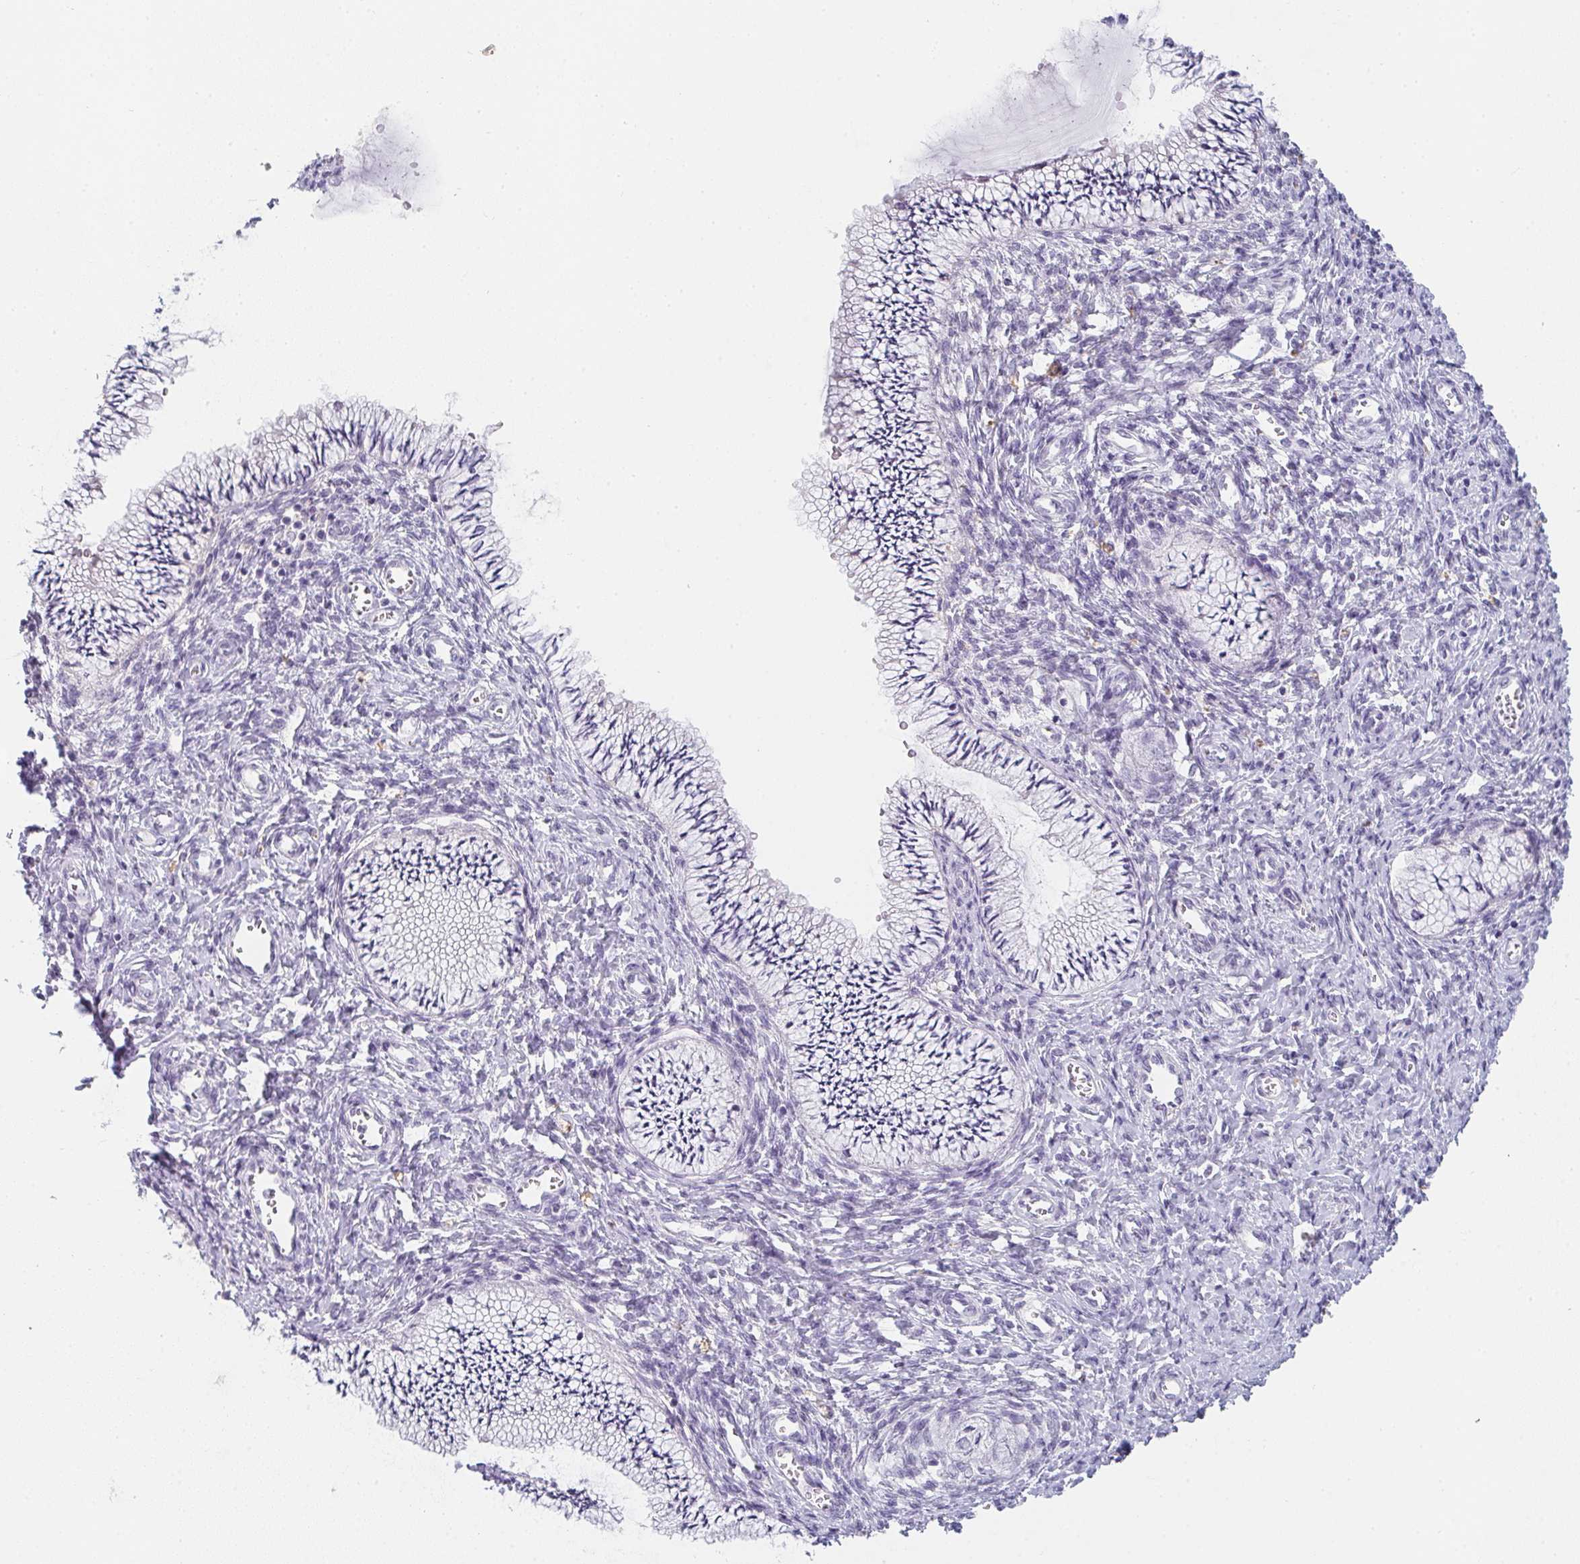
{"staining": {"intensity": "negative", "quantity": "none", "location": "none"}, "tissue": "cervix", "cell_type": "Glandular cells", "image_type": "normal", "snomed": [{"axis": "morphology", "description": "Normal tissue, NOS"}, {"axis": "topography", "description": "Cervix"}], "caption": "Micrograph shows no significant protein positivity in glandular cells of benign cervix. (Stains: DAB IHC with hematoxylin counter stain, Microscopy: brightfield microscopy at high magnification).", "gene": "C1QTNF8", "patient": {"sex": "female", "age": 24}}